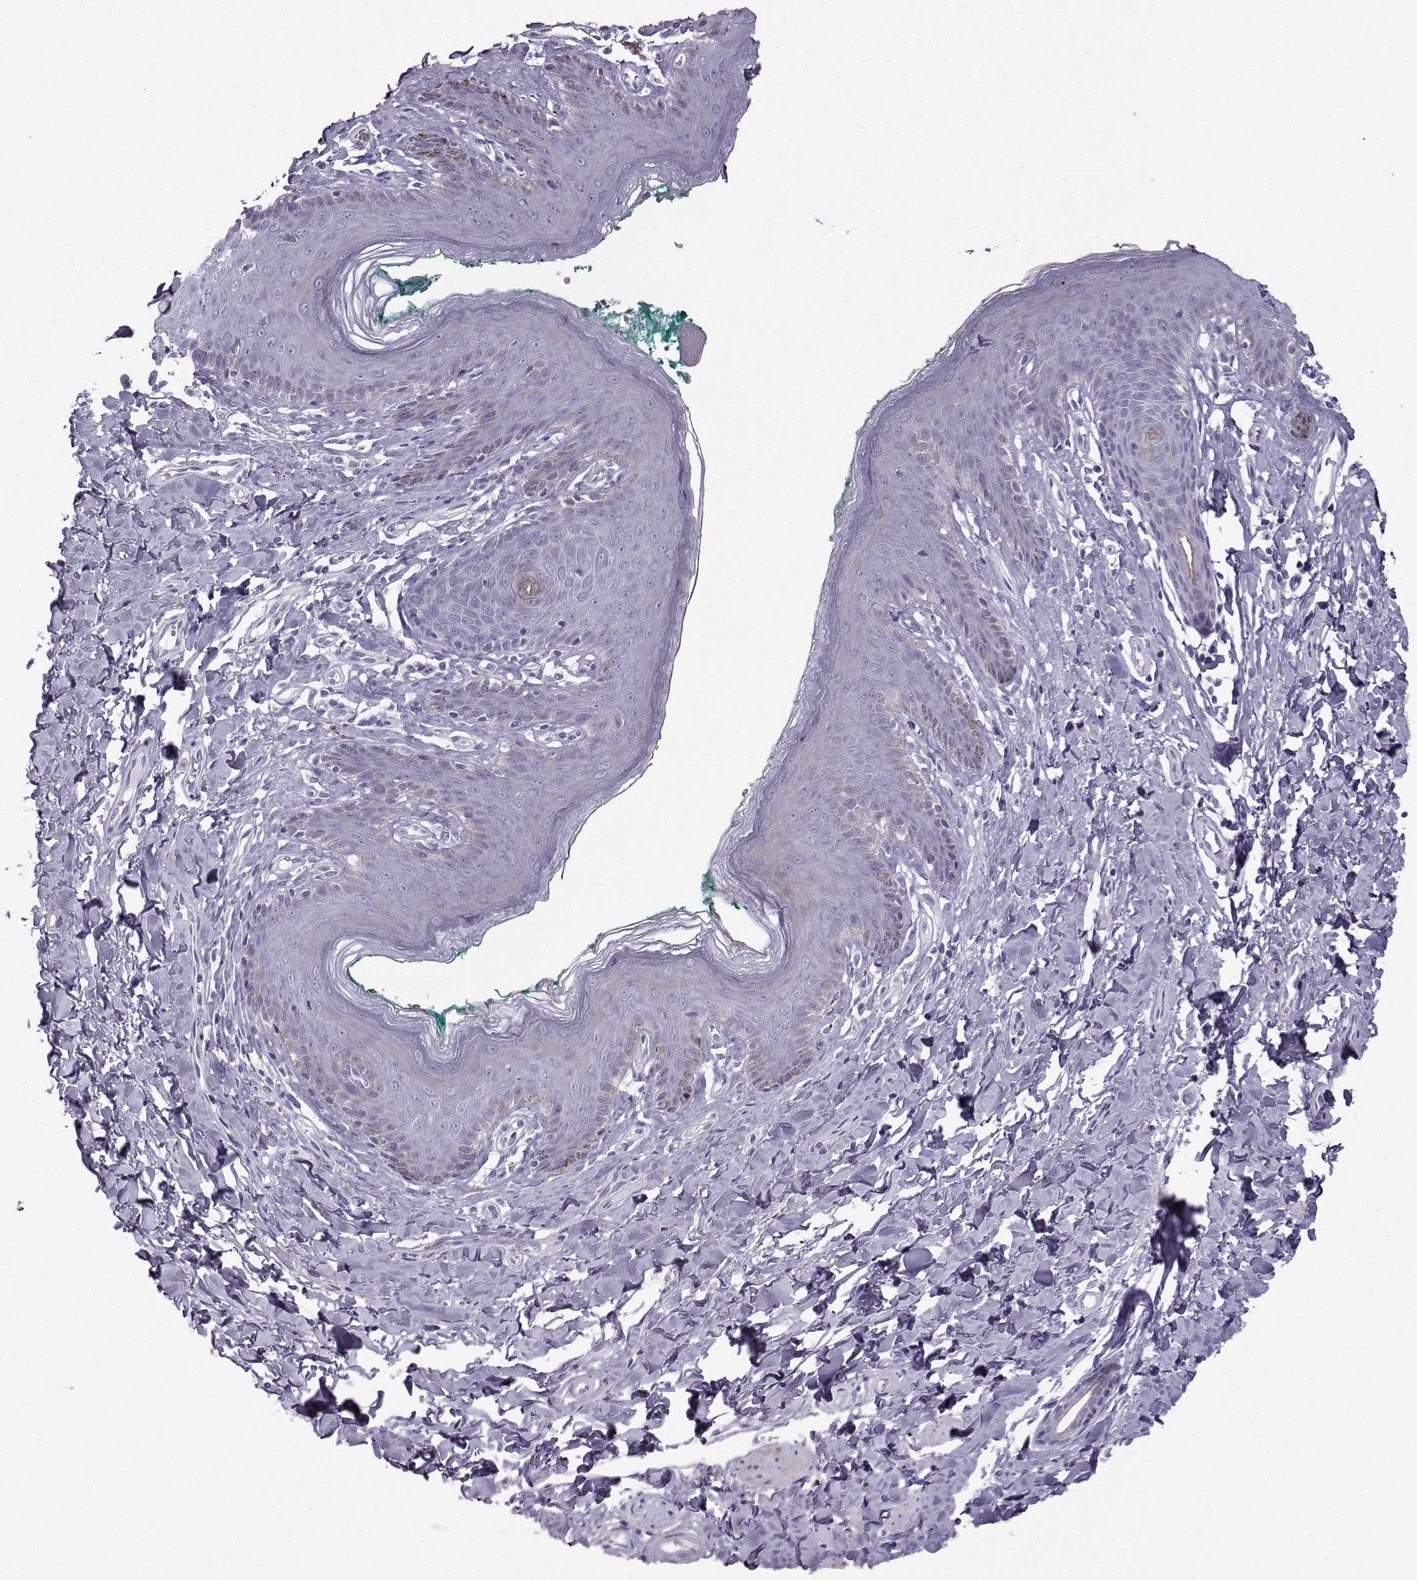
{"staining": {"intensity": "negative", "quantity": "none", "location": "none"}, "tissue": "skin", "cell_type": "Epidermal cells", "image_type": "normal", "snomed": [{"axis": "morphology", "description": "Normal tissue, NOS"}, {"axis": "topography", "description": "Vulva"}], "caption": "Immunohistochemistry micrograph of benign skin stained for a protein (brown), which reveals no staining in epidermal cells. (DAB (3,3'-diaminobenzidine) immunohistochemistry, high magnification).", "gene": "DMRT3", "patient": {"sex": "female", "age": 66}}